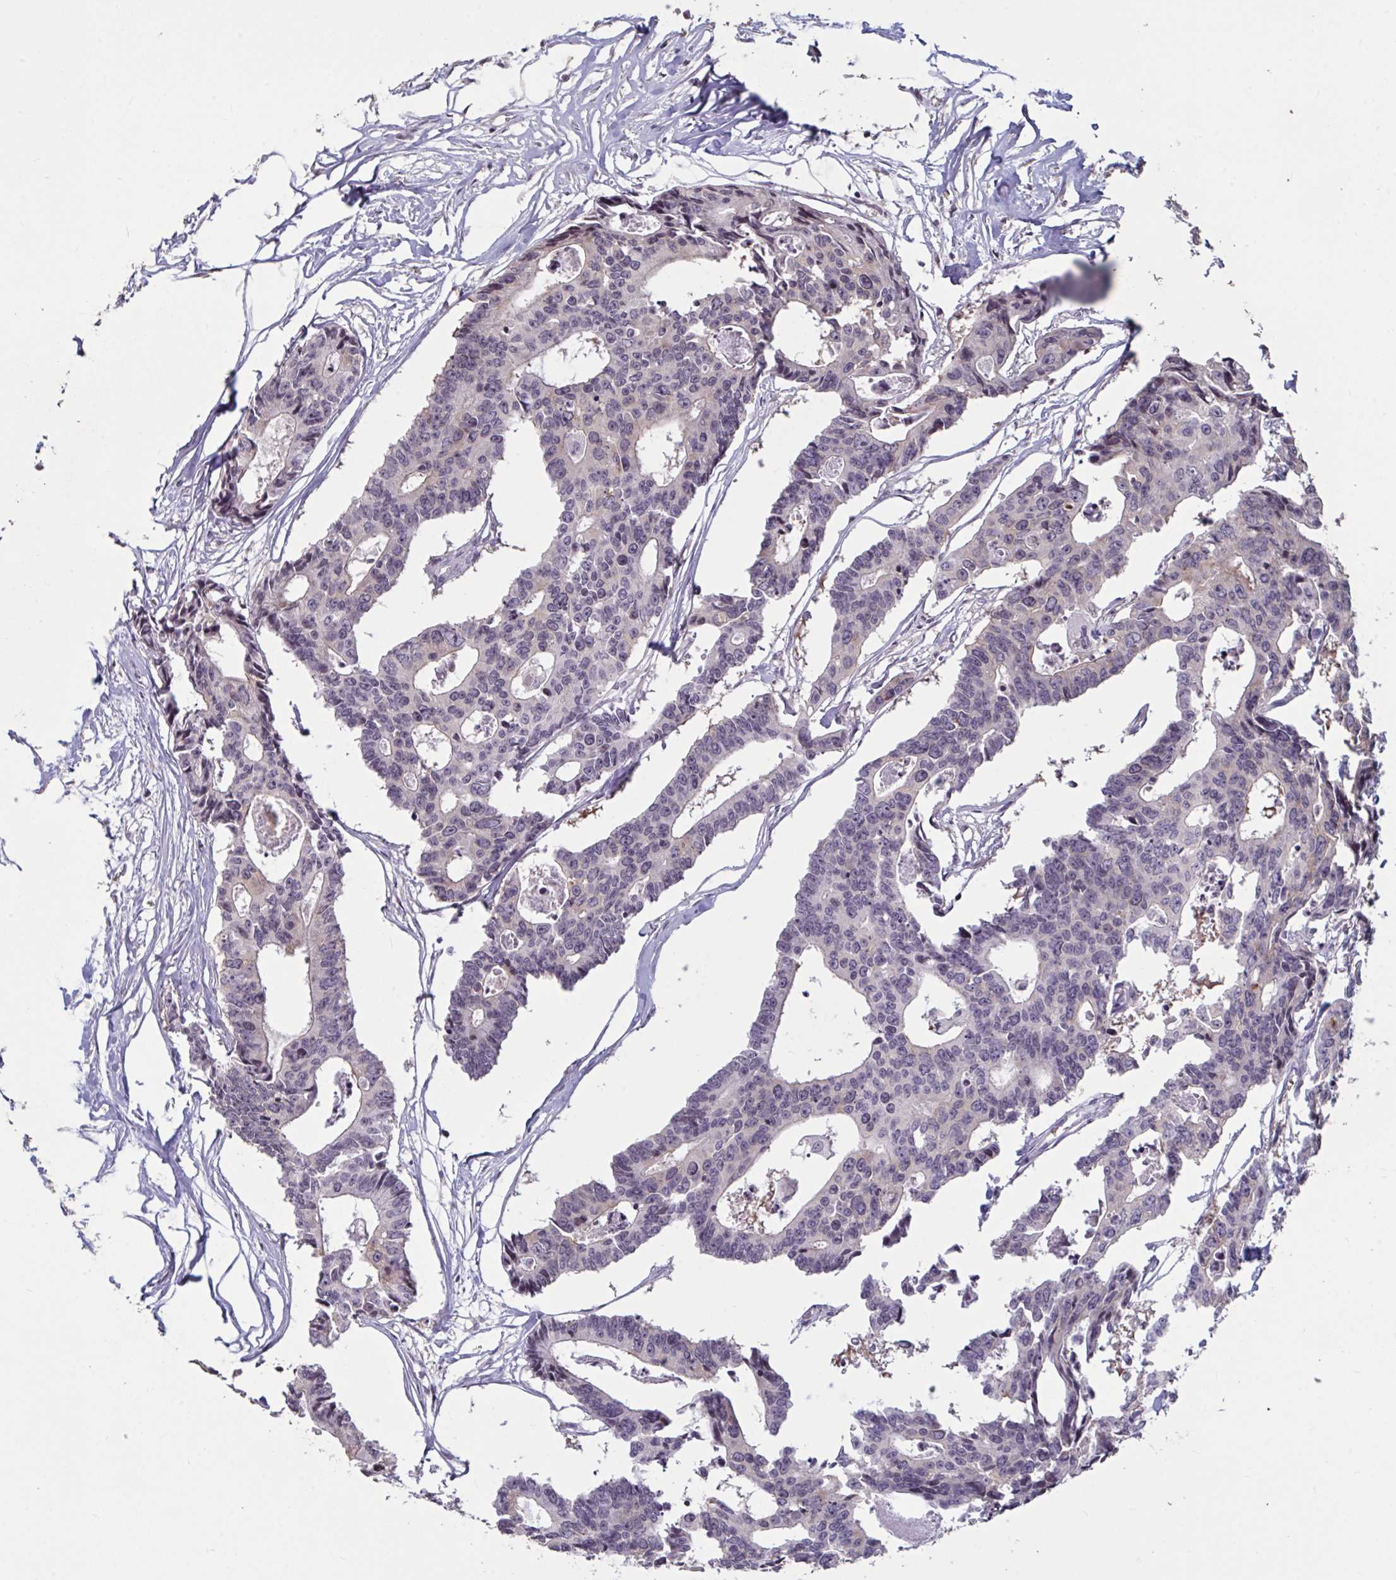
{"staining": {"intensity": "negative", "quantity": "none", "location": "none"}, "tissue": "colorectal cancer", "cell_type": "Tumor cells", "image_type": "cancer", "snomed": [{"axis": "morphology", "description": "Adenocarcinoma, NOS"}, {"axis": "topography", "description": "Rectum"}], "caption": "An immunohistochemistry (IHC) image of colorectal adenocarcinoma is shown. There is no staining in tumor cells of colorectal adenocarcinoma. (Immunohistochemistry, brightfield microscopy, high magnification).", "gene": "TBC1D4", "patient": {"sex": "male", "age": 57}}